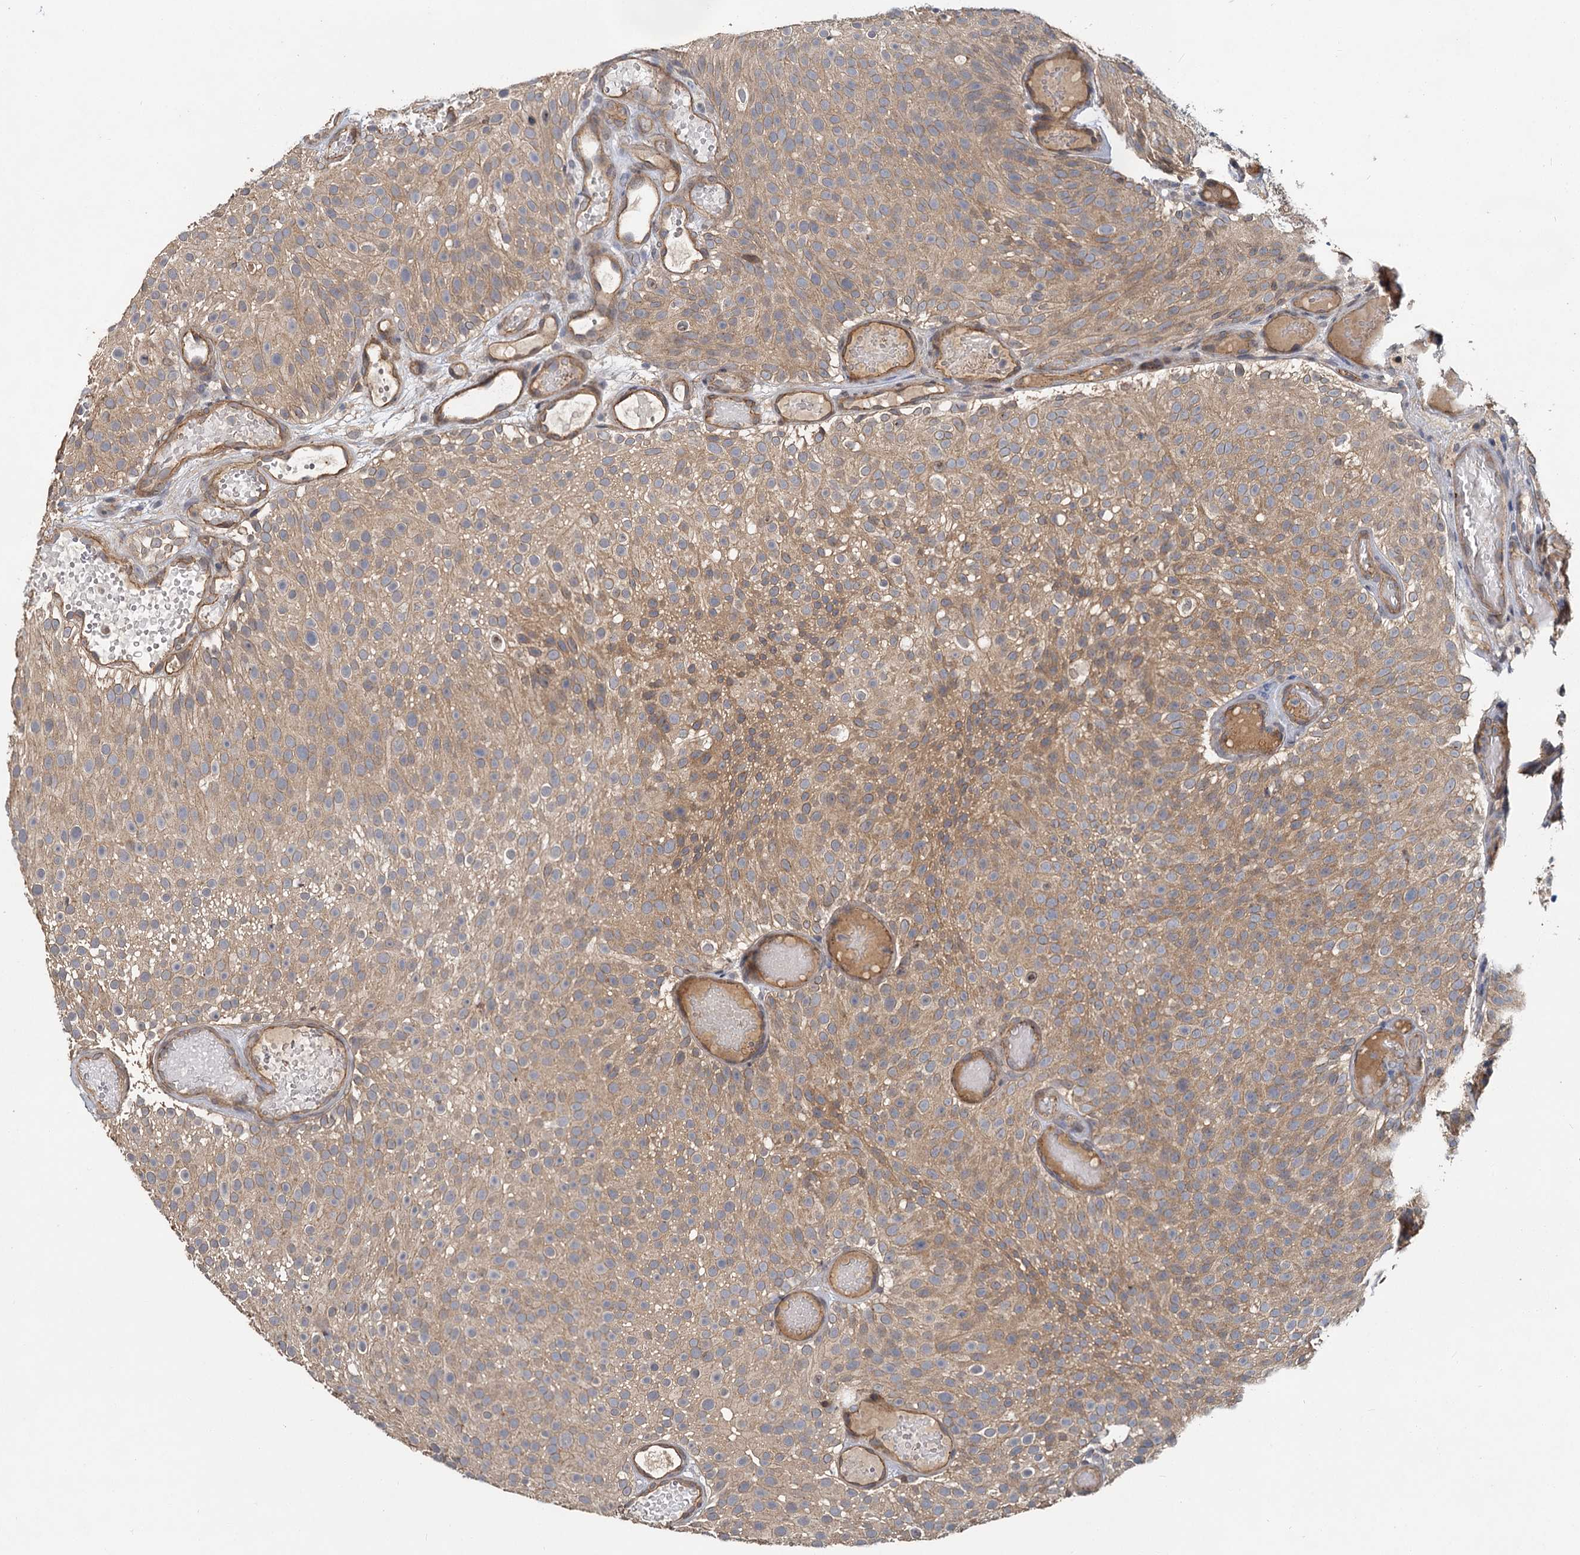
{"staining": {"intensity": "moderate", "quantity": ">75%", "location": "cytoplasmic/membranous"}, "tissue": "urothelial cancer", "cell_type": "Tumor cells", "image_type": "cancer", "snomed": [{"axis": "morphology", "description": "Urothelial carcinoma, Low grade"}, {"axis": "topography", "description": "Urinary bladder"}], "caption": "Protein staining of urothelial cancer tissue shows moderate cytoplasmic/membranous expression in approximately >75% of tumor cells.", "gene": "ZNF324", "patient": {"sex": "male", "age": 78}}